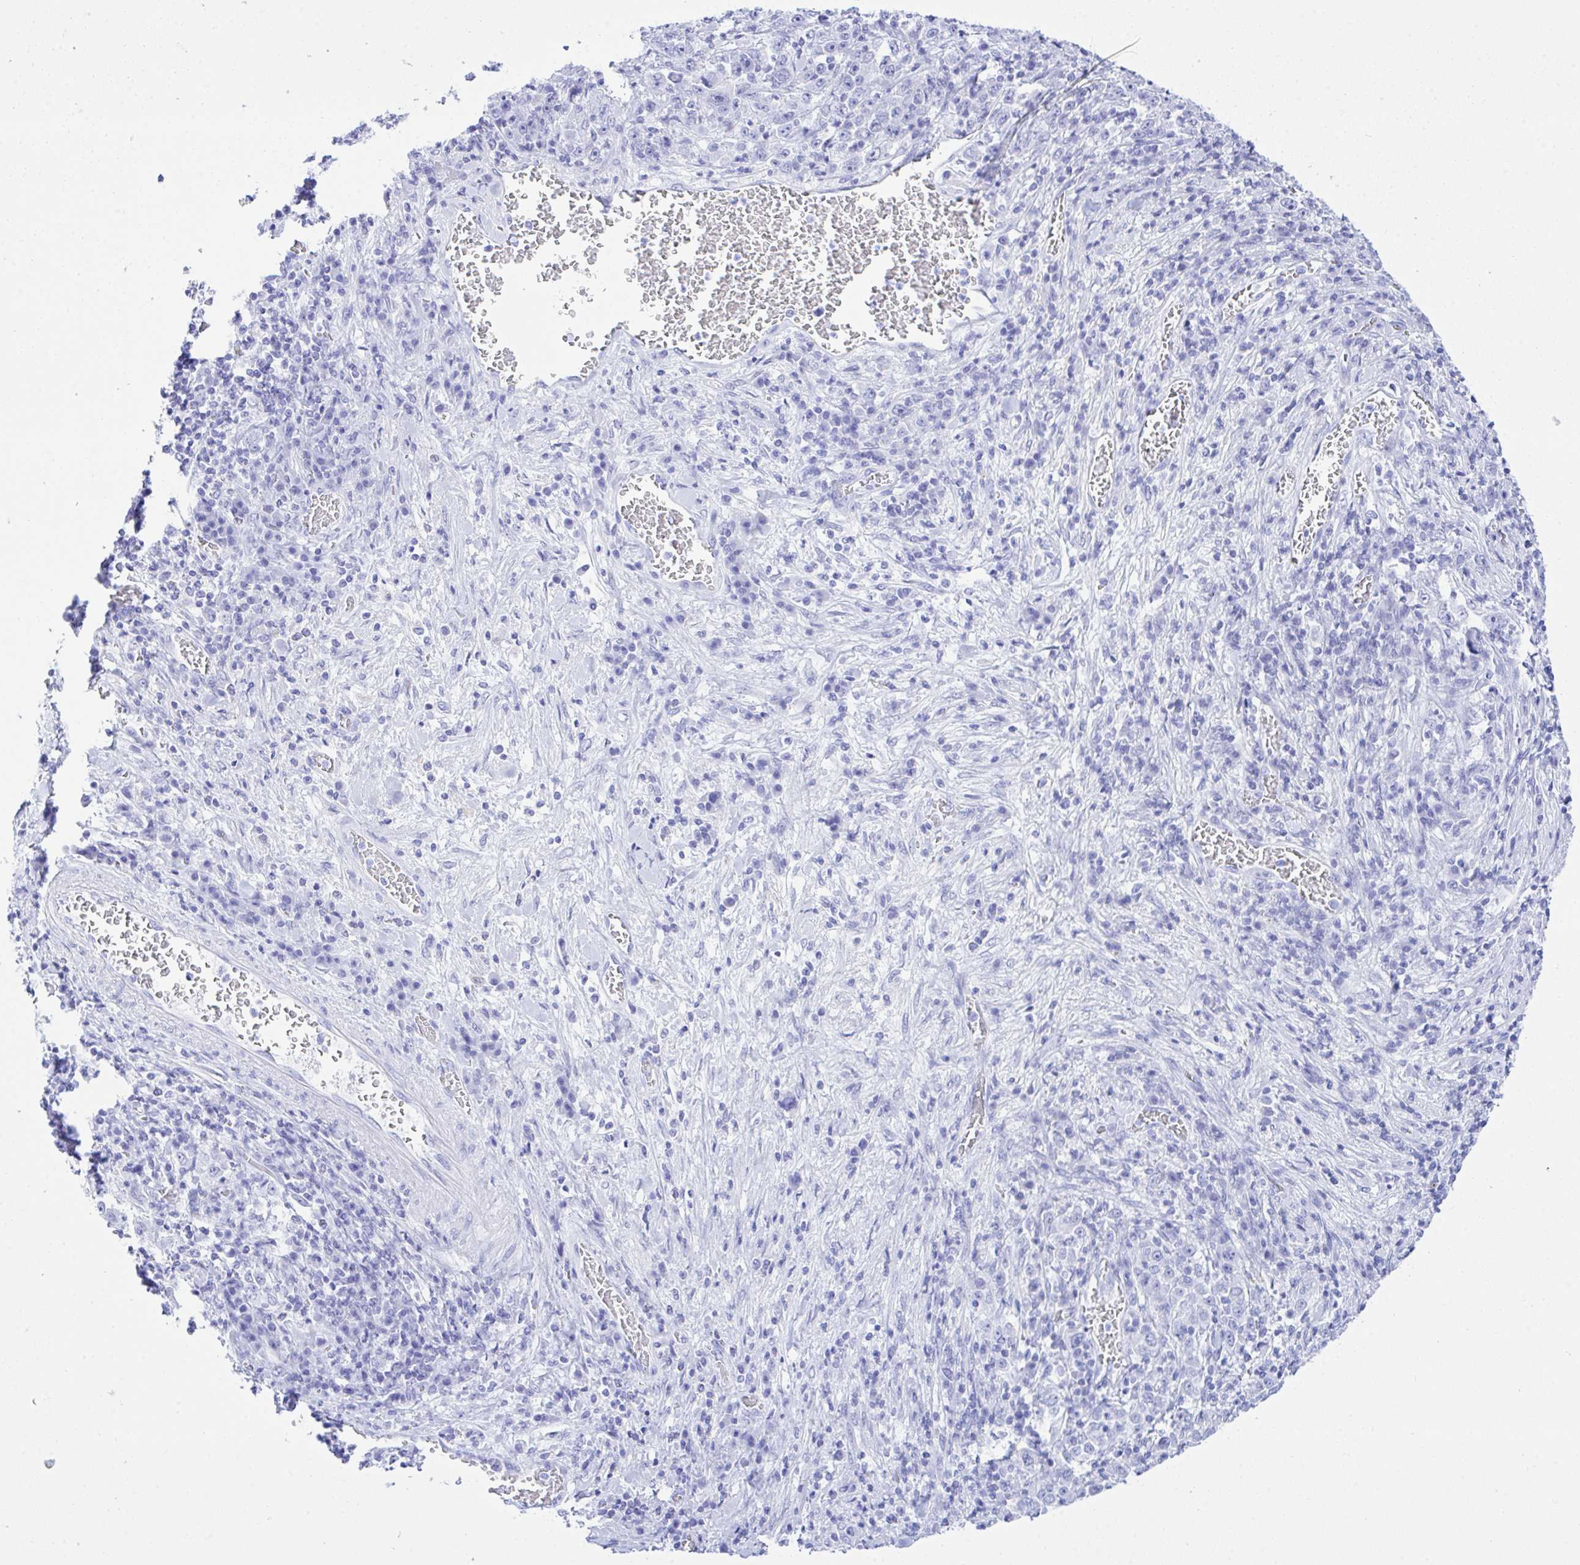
{"staining": {"intensity": "negative", "quantity": "none", "location": "none"}, "tissue": "stomach cancer", "cell_type": "Tumor cells", "image_type": "cancer", "snomed": [{"axis": "morphology", "description": "Normal tissue, NOS"}, {"axis": "morphology", "description": "Adenocarcinoma, NOS"}, {"axis": "topography", "description": "Stomach, upper"}, {"axis": "topography", "description": "Stomach"}], "caption": "The photomicrograph displays no significant expression in tumor cells of adenocarcinoma (stomach).", "gene": "SELENOV", "patient": {"sex": "male", "age": 59}}